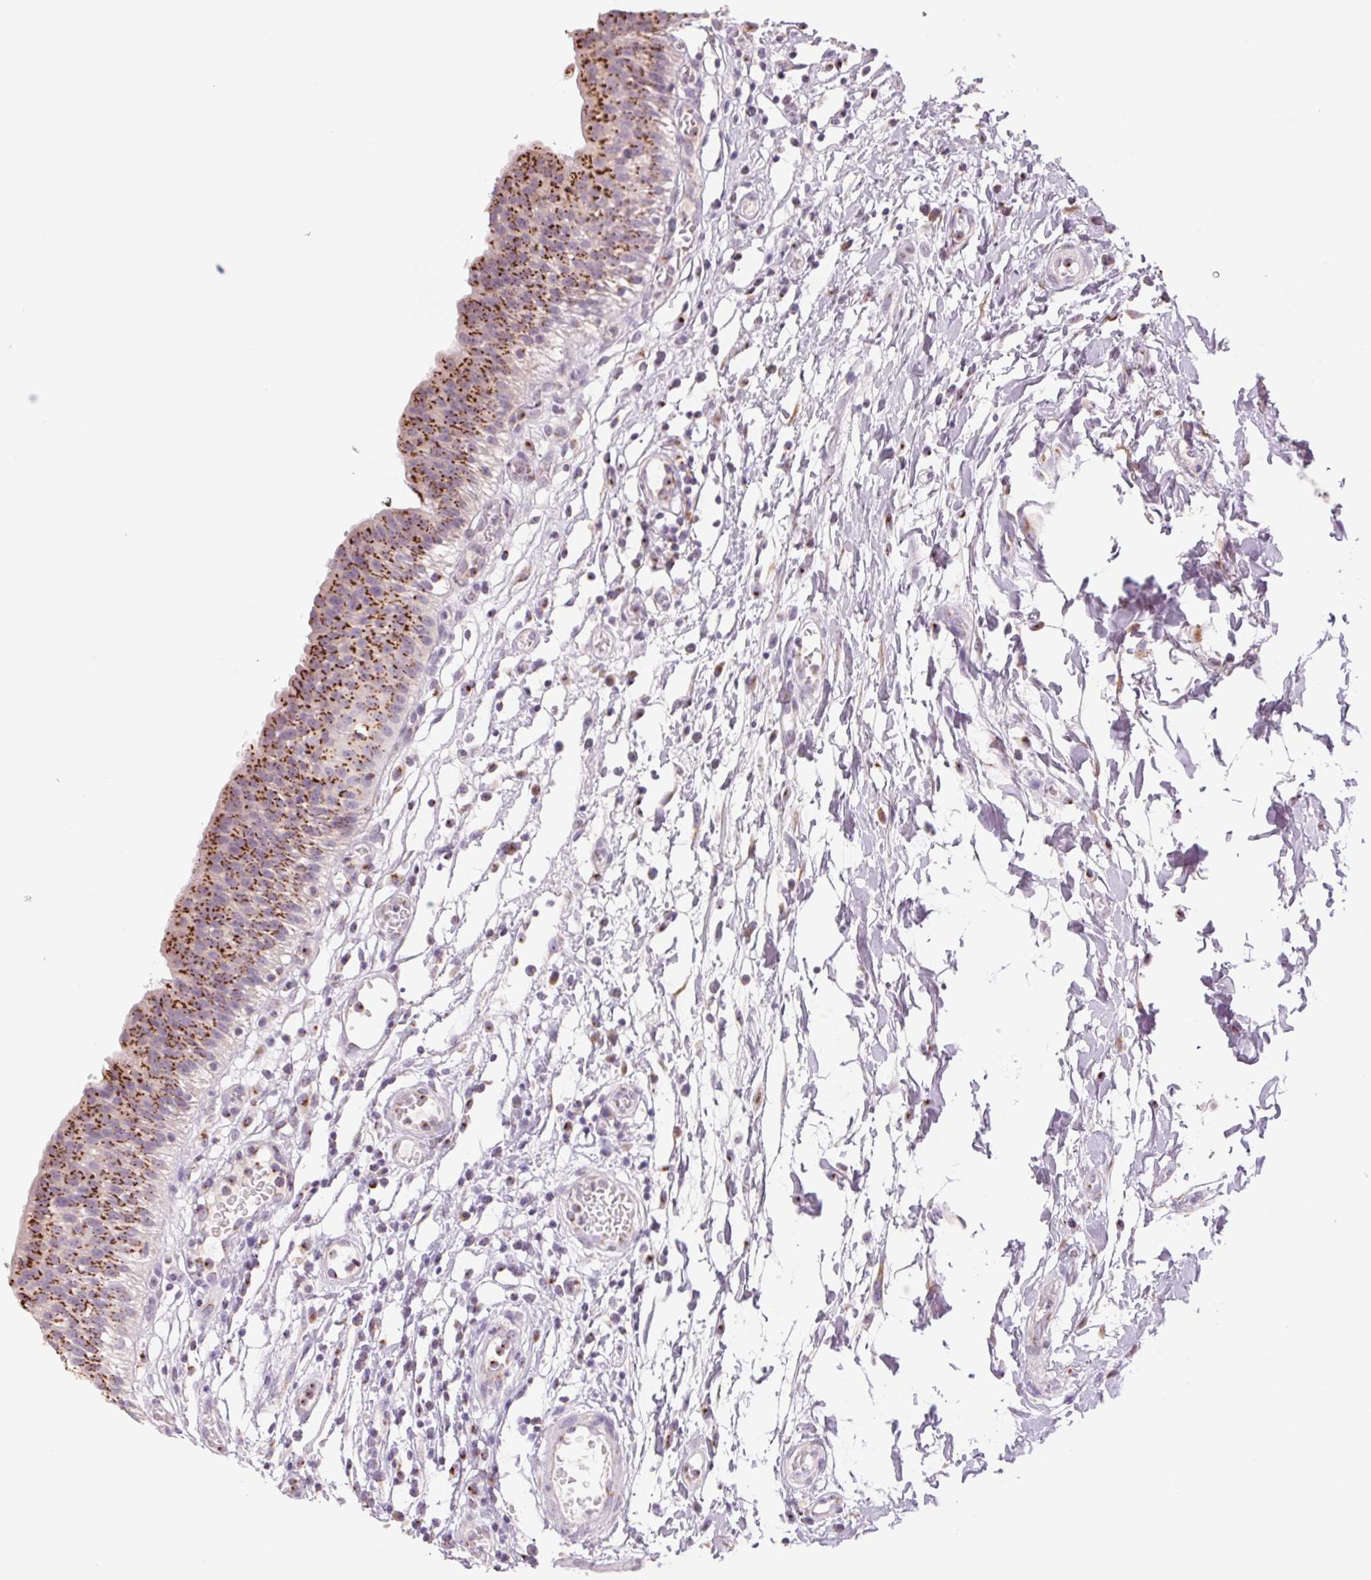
{"staining": {"intensity": "strong", "quantity": ">75%", "location": "cytoplasmic/membranous"}, "tissue": "urinary bladder", "cell_type": "Urothelial cells", "image_type": "normal", "snomed": [{"axis": "morphology", "description": "Normal tissue, NOS"}, {"axis": "topography", "description": "Urinary bladder"}], "caption": "Protein expression analysis of benign human urinary bladder reveals strong cytoplasmic/membranous expression in about >75% of urothelial cells. (brown staining indicates protein expression, while blue staining denotes nuclei).", "gene": "GALNT7", "patient": {"sex": "male", "age": 64}}